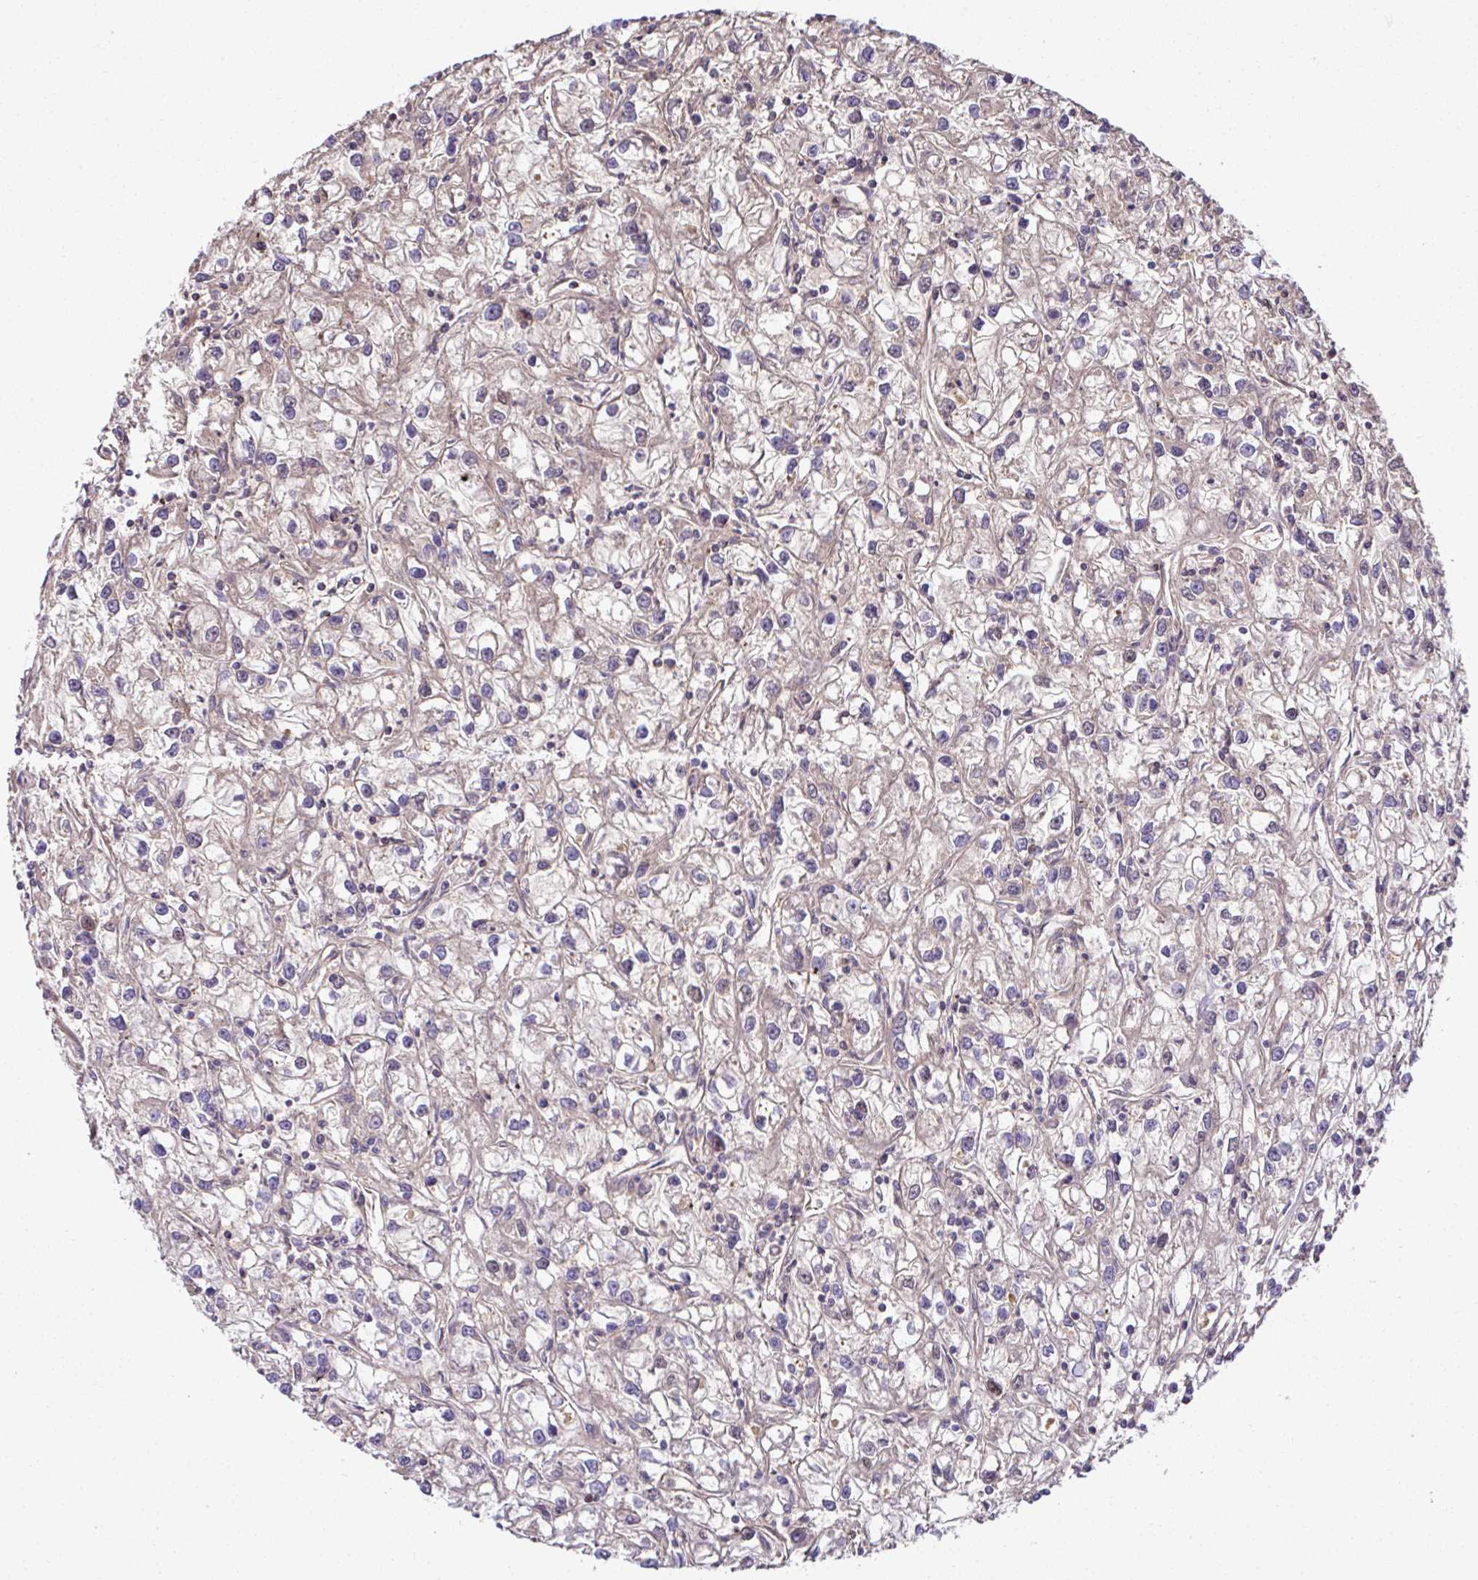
{"staining": {"intensity": "weak", "quantity": "25%-75%", "location": "cytoplasmic/membranous"}, "tissue": "renal cancer", "cell_type": "Tumor cells", "image_type": "cancer", "snomed": [{"axis": "morphology", "description": "Adenocarcinoma, NOS"}, {"axis": "topography", "description": "Kidney"}], "caption": "Tumor cells exhibit low levels of weak cytoplasmic/membranous staining in about 25%-75% of cells in renal cancer (adenocarcinoma).", "gene": "CCDC85C", "patient": {"sex": "female", "age": 59}}